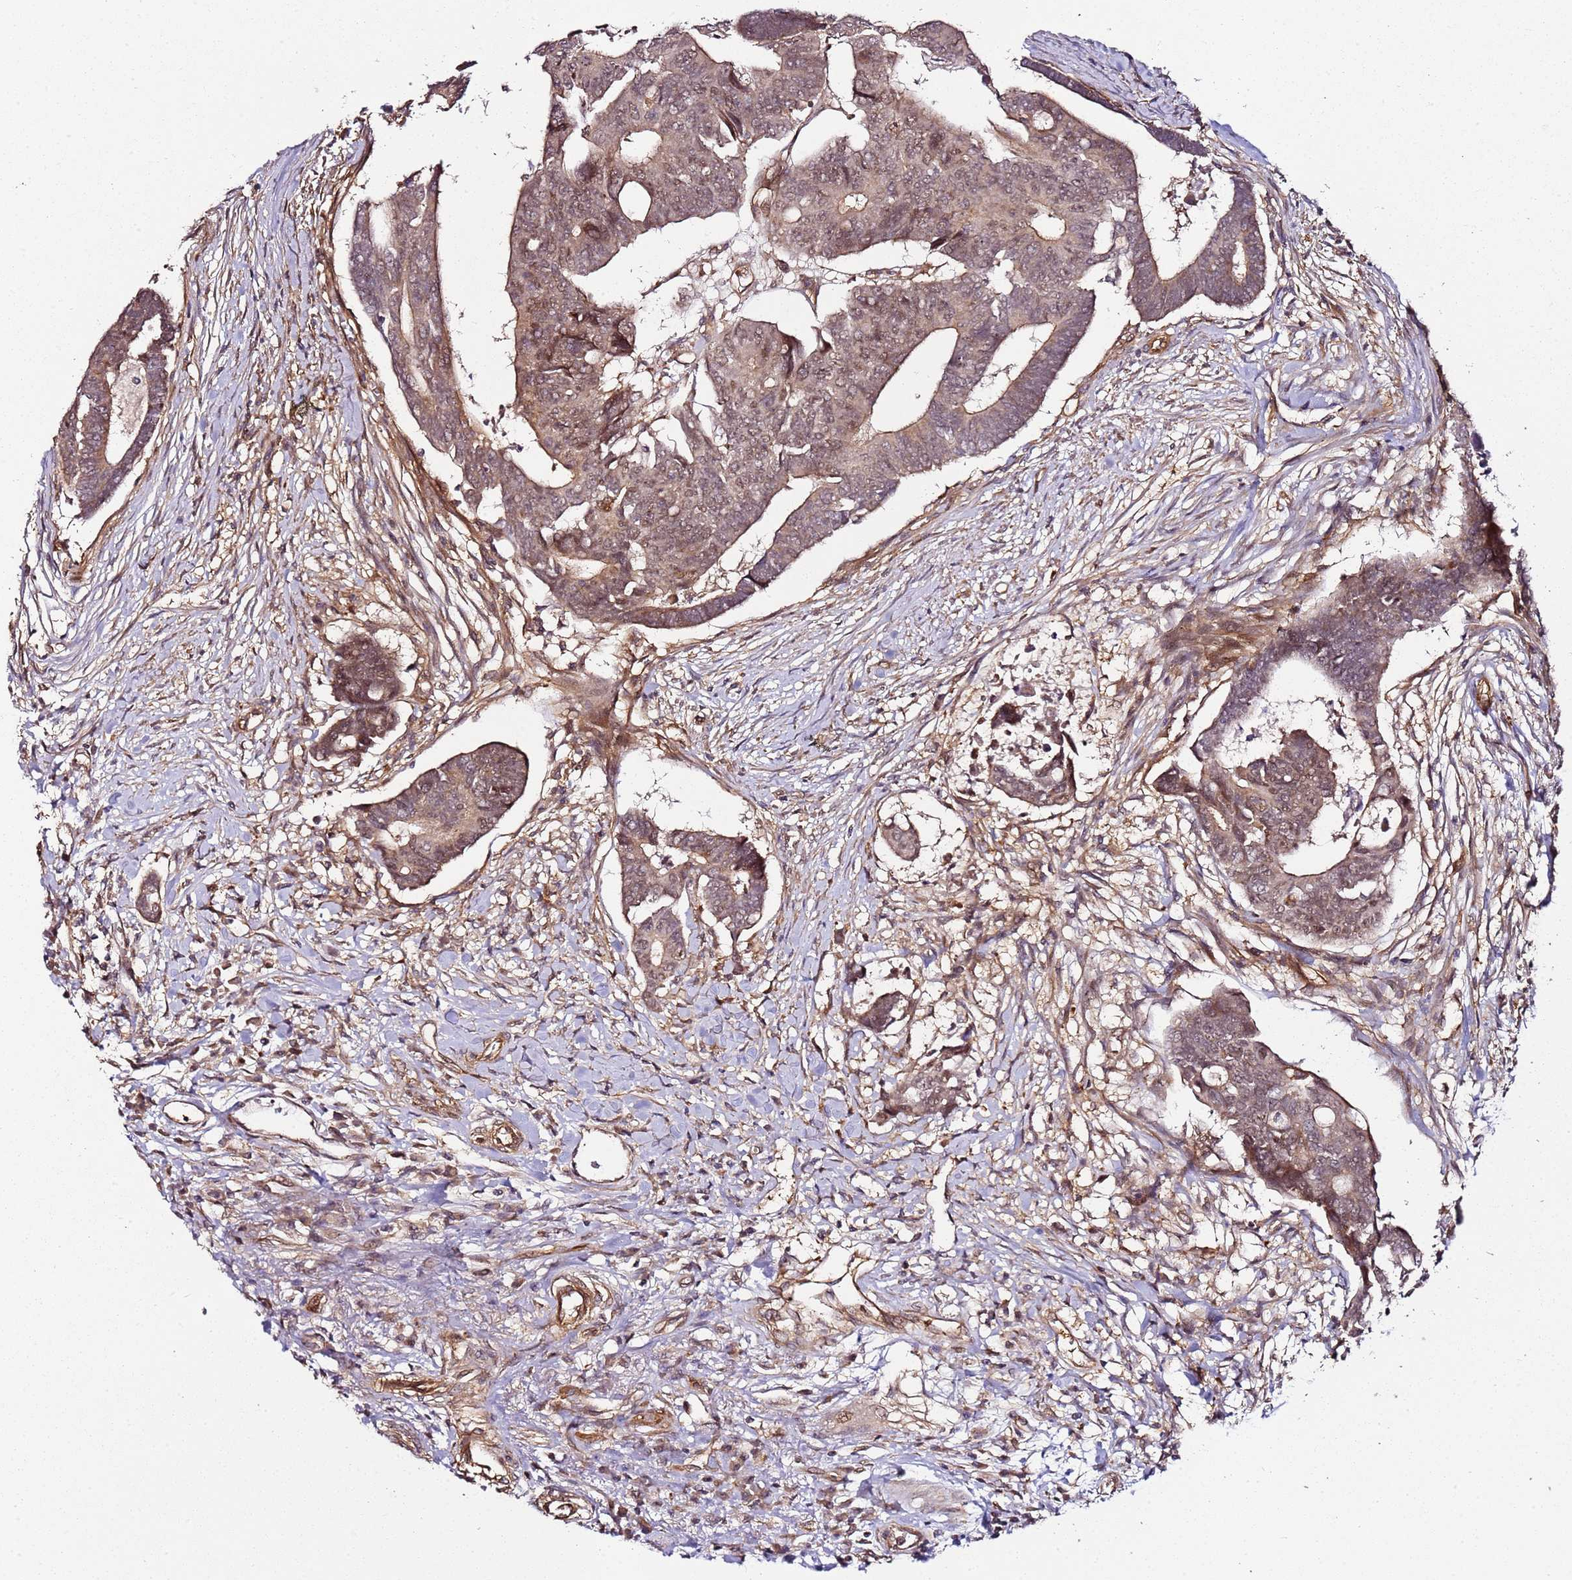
{"staining": {"intensity": "weak", "quantity": ">75%", "location": "cytoplasmic/membranous,nuclear"}, "tissue": "colorectal cancer", "cell_type": "Tumor cells", "image_type": "cancer", "snomed": [{"axis": "morphology", "description": "Adenocarcinoma, NOS"}, {"axis": "topography", "description": "Rectum"}], "caption": "Protein expression analysis of colorectal cancer (adenocarcinoma) reveals weak cytoplasmic/membranous and nuclear staining in approximately >75% of tumor cells. The protein is stained brown, and the nuclei are stained in blue (DAB IHC with brightfield microscopy, high magnification).", "gene": "CCNYL1", "patient": {"sex": "female", "age": 65}}